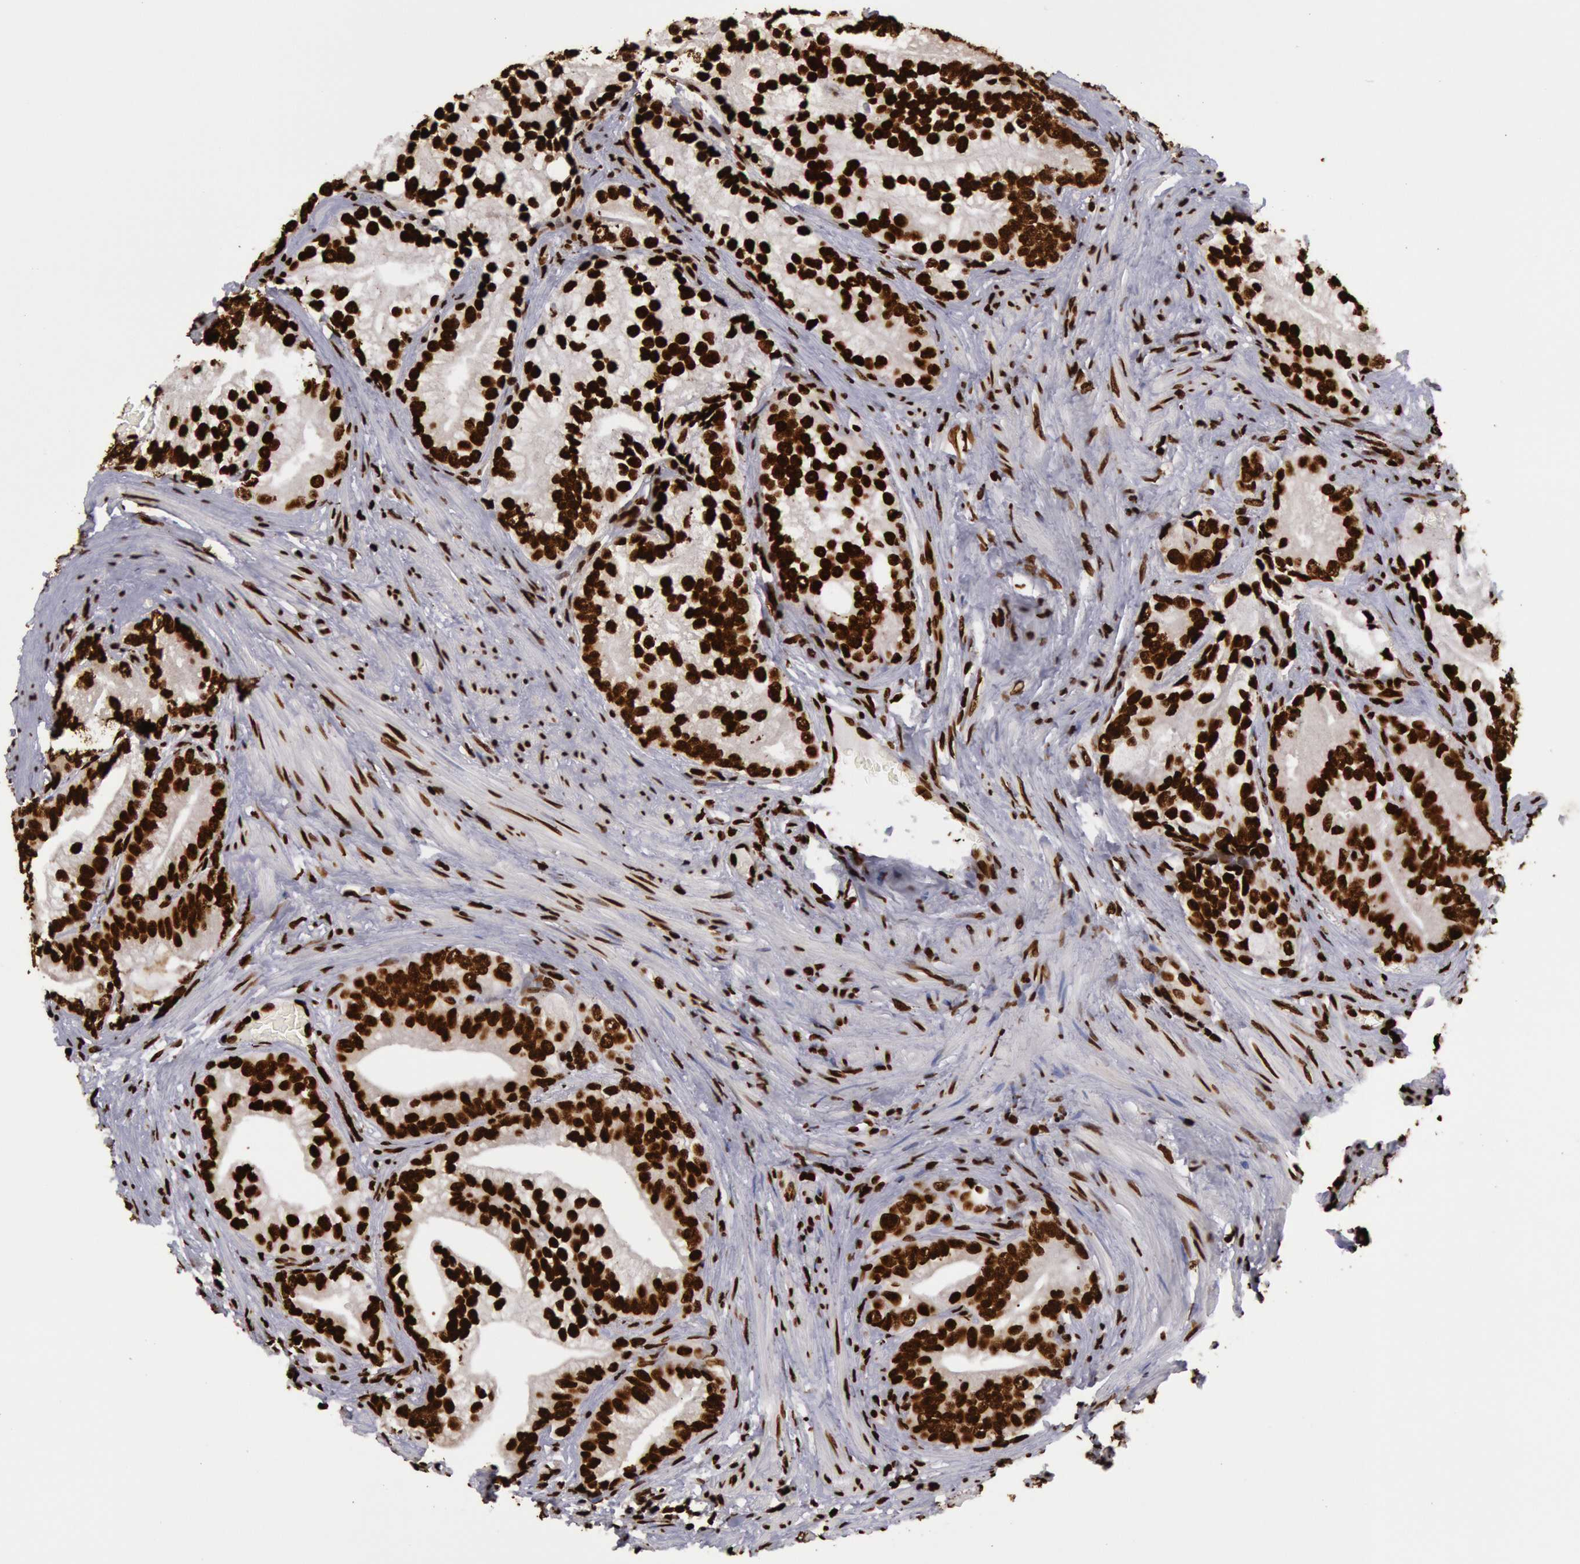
{"staining": {"intensity": "strong", "quantity": ">75%", "location": "nuclear"}, "tissue": "prostate cancer", "cell_type": "Tumor cells", "image_type": "cancer", "snomed": [{"axis": "morphology", "description": "Adenocarcinoma, Low grade"}, {"axis": "topography", "description": "Prostate"}], "caption": "A high amount of strong nuclear expression is seen in approximately >75% of tumor cells in adenocarcinoma (low-grade) (prostate) tissue. Nuclei are stained in blue.", "gene": "H3-4", "patient": {"sex": "male", "age": 71}}